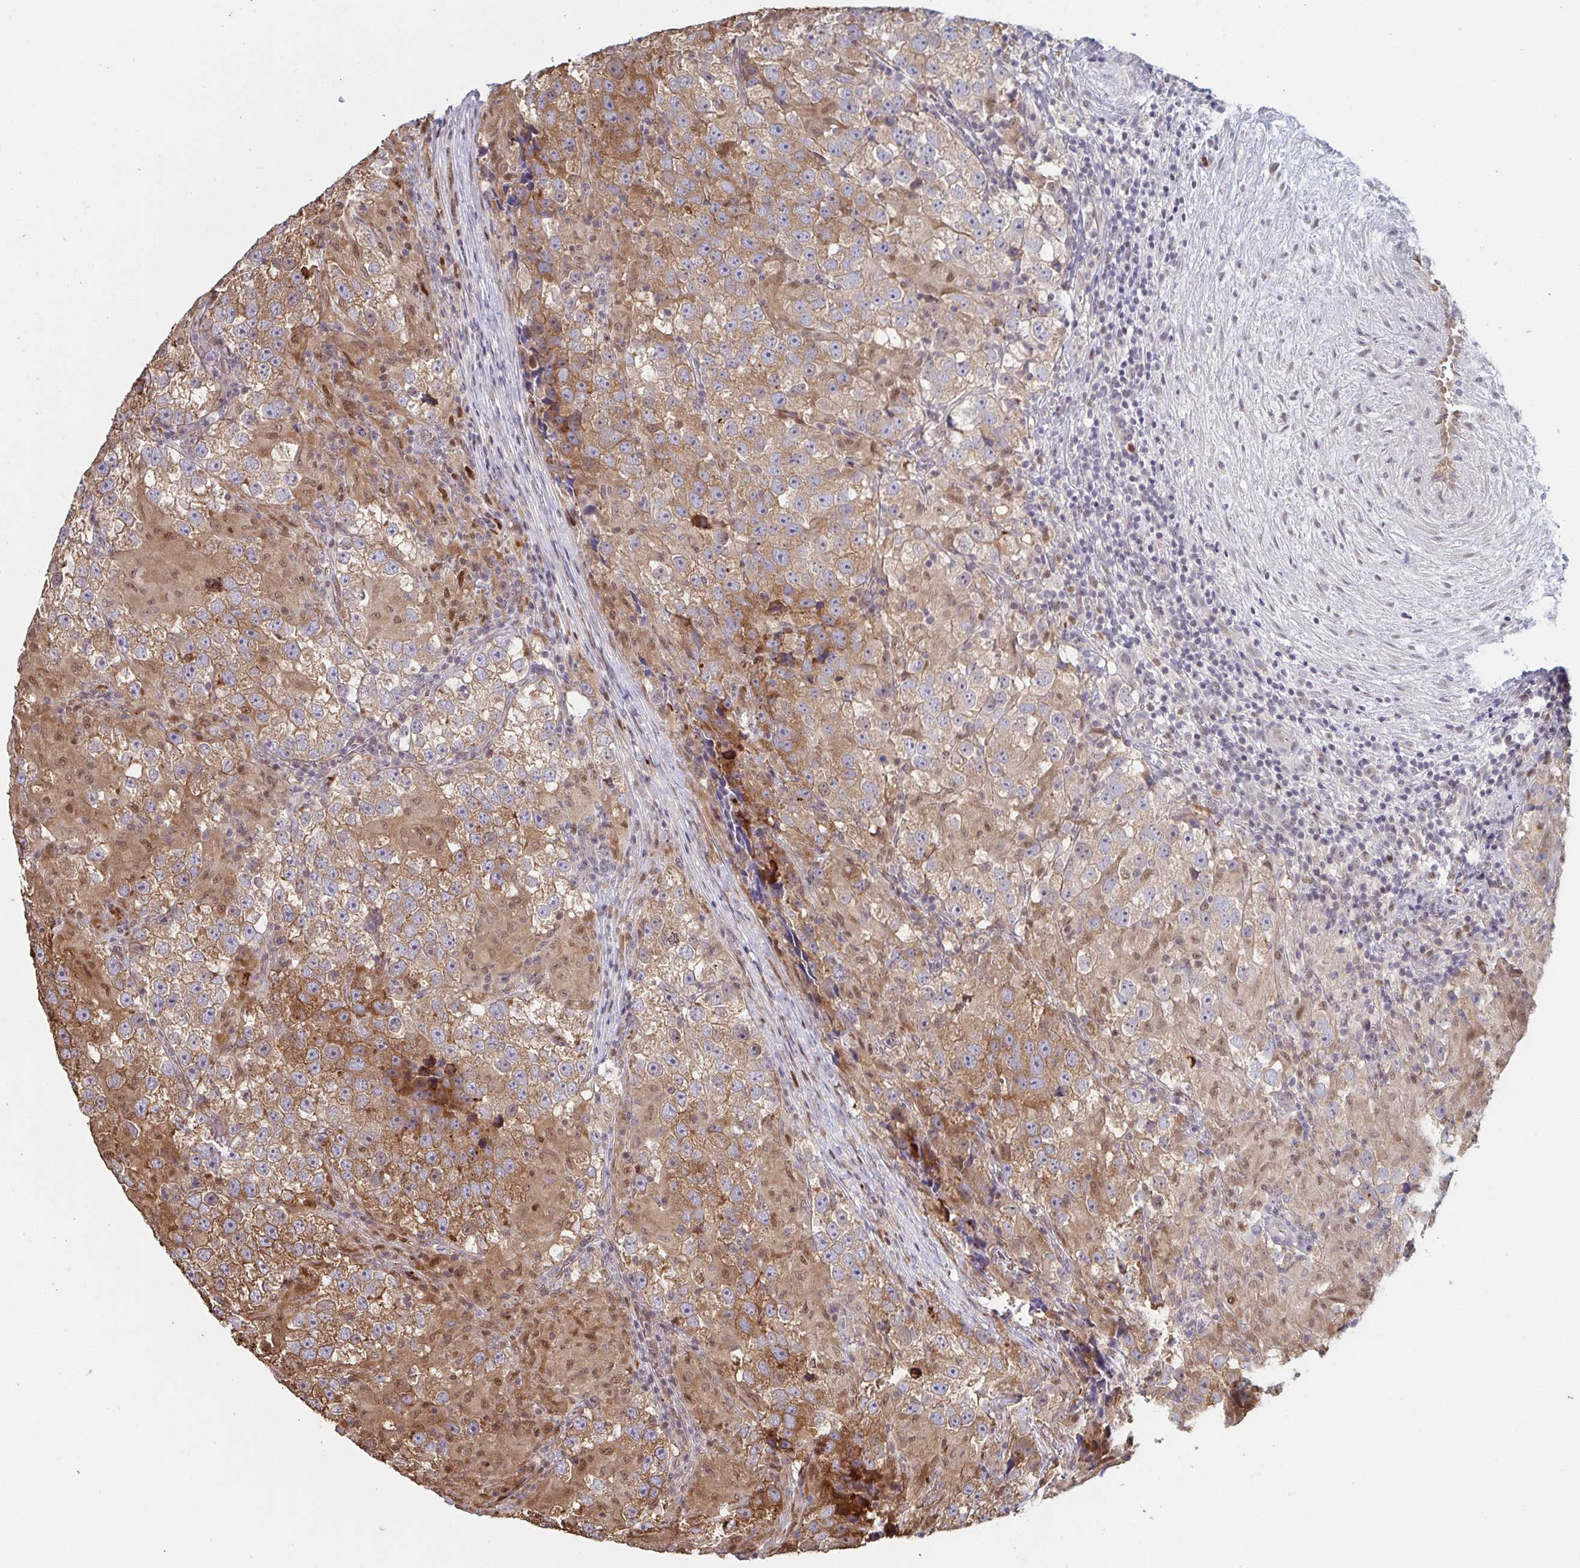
{"staining": {"intensity": "moderate", "quantity": ">75%", "location": "cytoplasmic/membranous"}, "tissue": "testis cancer", "cell_type": "Tumor cells", "image_type": "cancer", "snomed": [{"axis": "morphology", "description": "Seminoma, NOS"}, {"axis": "topography", "description": "Testis"}], "caption": "Testis seminoma tissue displays moderate cytoplasmic/membranous staining in about >75% of tumor cells", "gene": "ACD", "patient": {"sex": "male", "age": 46}}